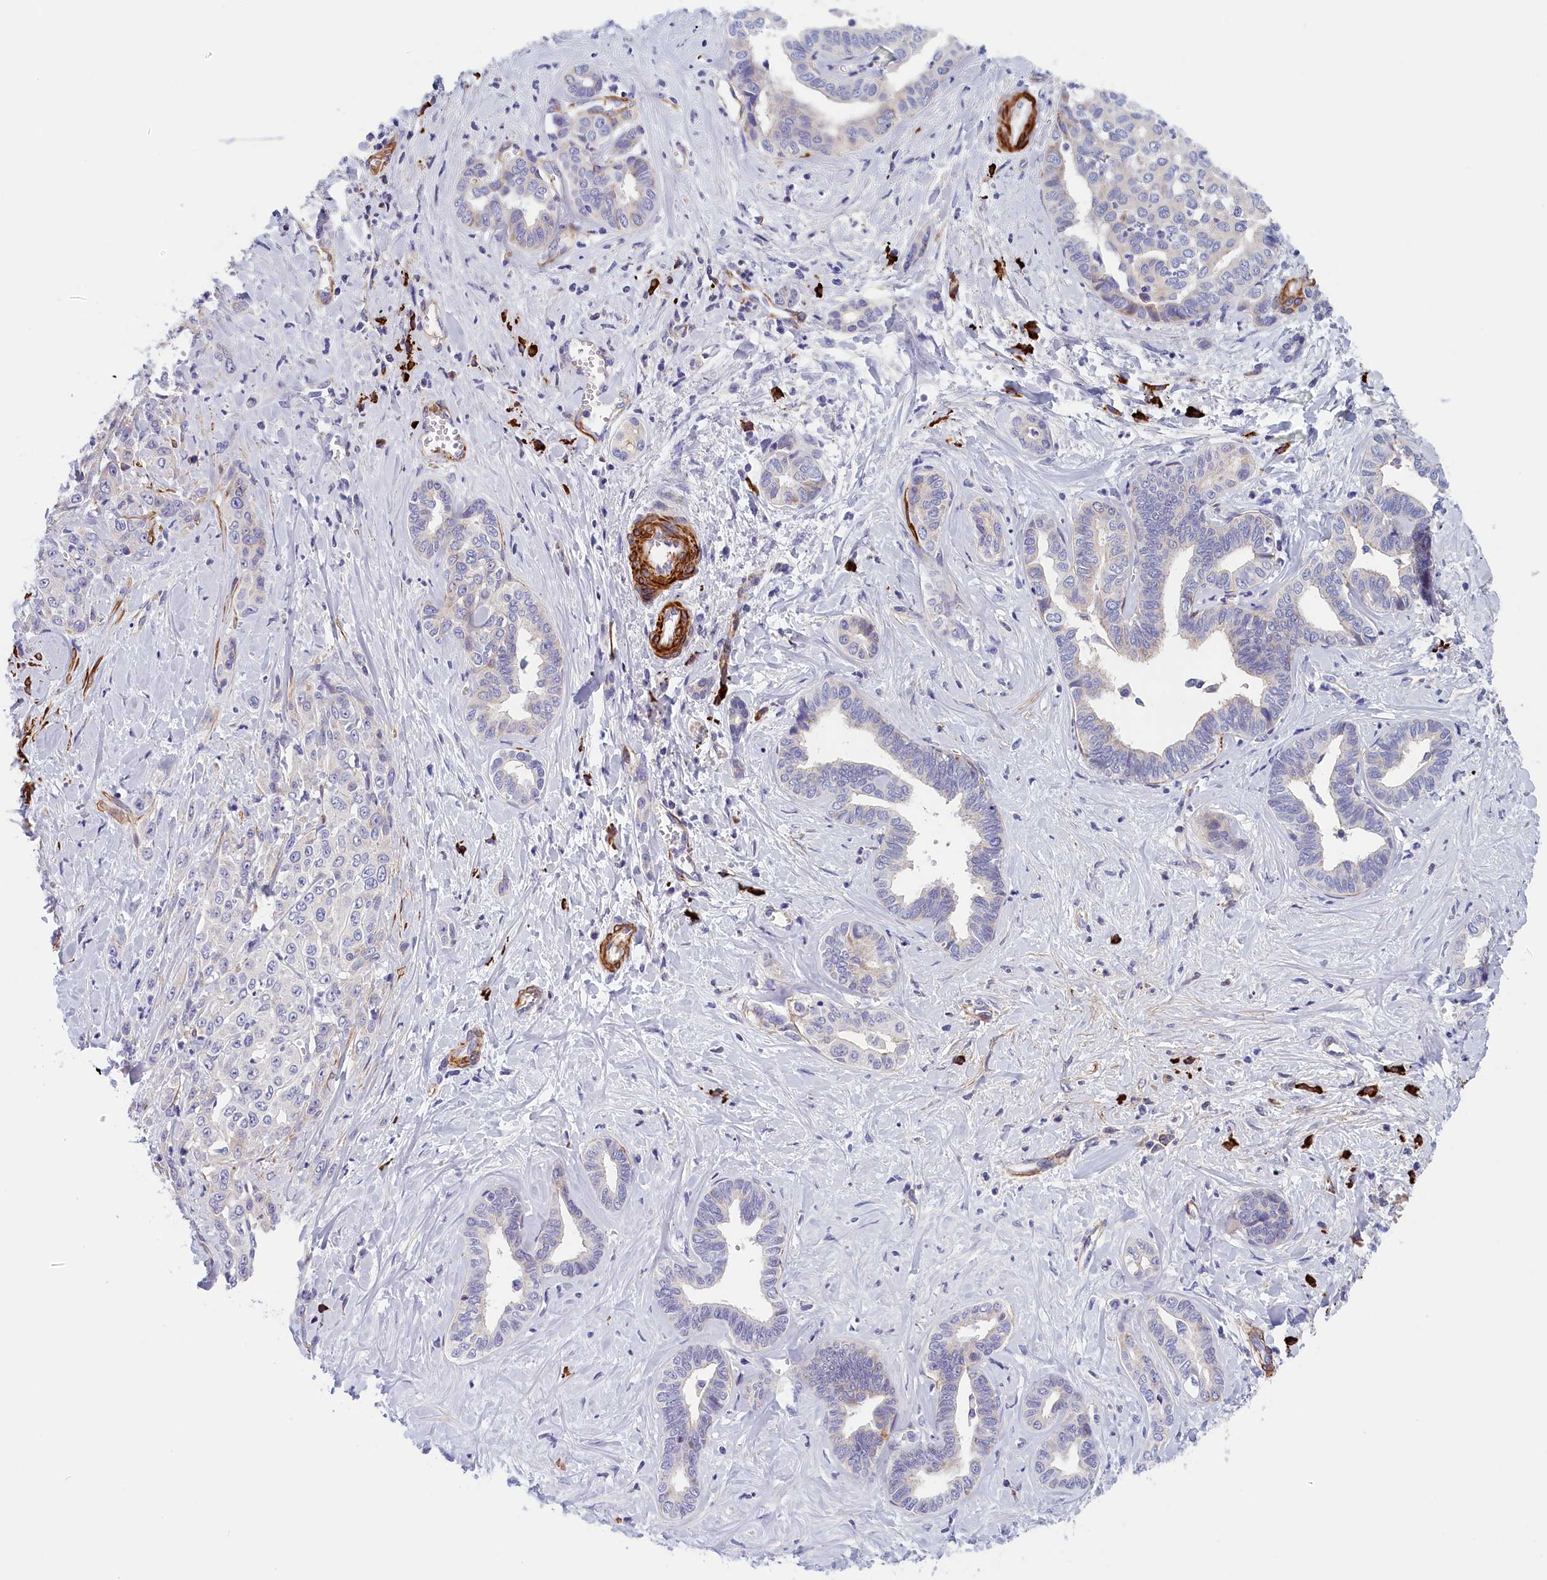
{"staining": {"intensity": "negative", "quantity": "none", "location": "none"}, "tissue": "liver cancer", "cell_type": "Tumor cells", "image_type": "cancer", "snomed": [{"axis": "morphology", "description": "Cholangiocarcinoma"}, {"axis": "topography", "description": "Liver"}], "caption": "This is an immunohistochemistry (IHC) image of human liver cancer (cholangiocarcinoma). There is no positivity in tumor cells.", "gene": "BCL2L13", "patient": {"sex": "female", "age": 77}}